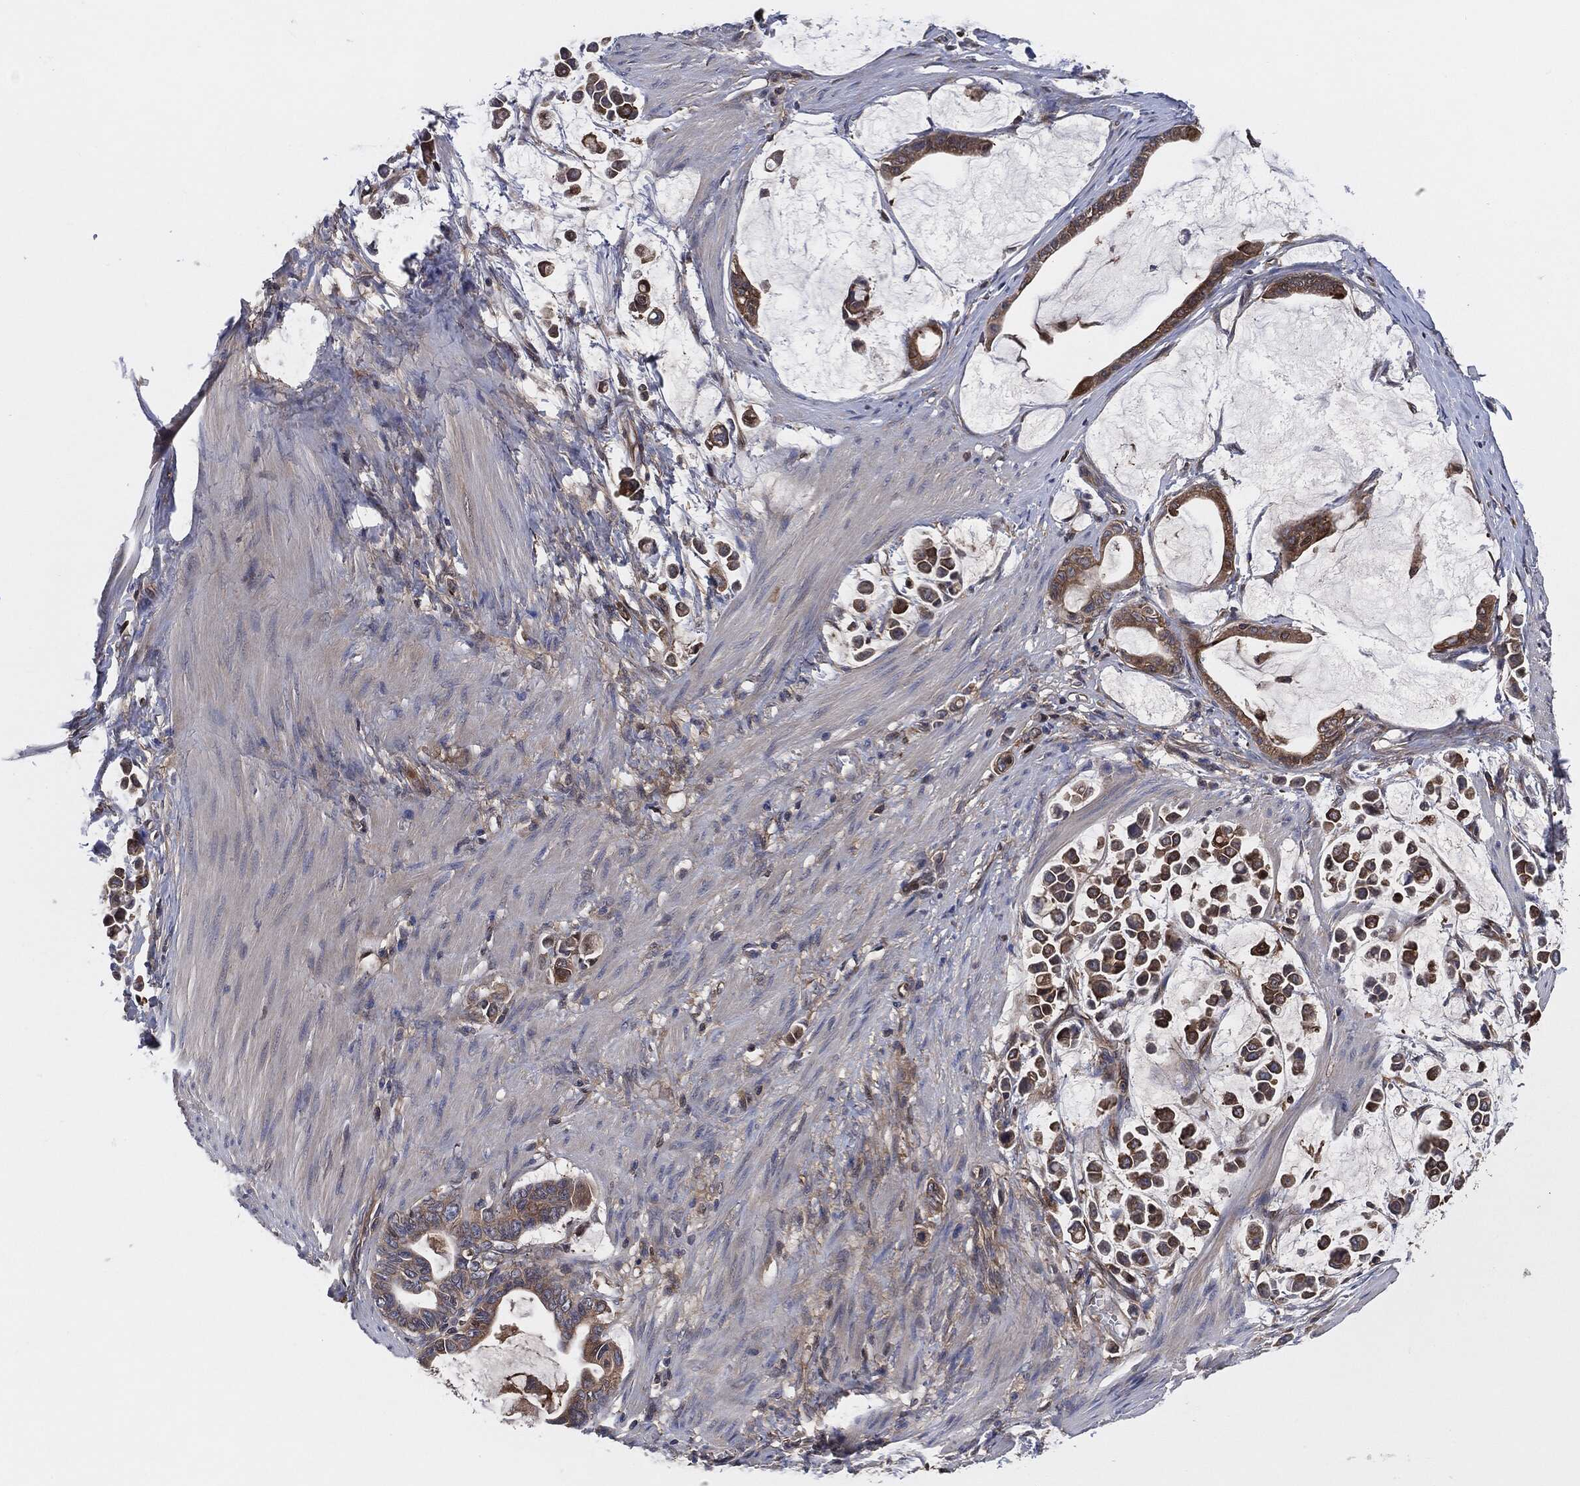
{"staining": {"intensity": "moderate", "quantity": ">75%", "location": "cytoplasmic/membranous"}, "tissue": "stomach cancer", "cell_type": "Tumor cells", "image_type": "cancer", "snomed": [{"axis": "morphology", "description": "Adenocarcinoma, NOS"}, {"axis": "topography", "description": "Stomach"}], "caption": "Immunohistochemical staining of human stomach cancer exhibits medium levels of moderate cytoplasmic/membranous staining in approximately >75% of tumor cells. Using DAB (3,3'-diaminobenzidine) (brown) and hematoxylin (blue) stains, captured at high magnification using brightfield microscopy.", "gene": "XPNPEP1", "patient": {"sex": "male", "age": 82}}